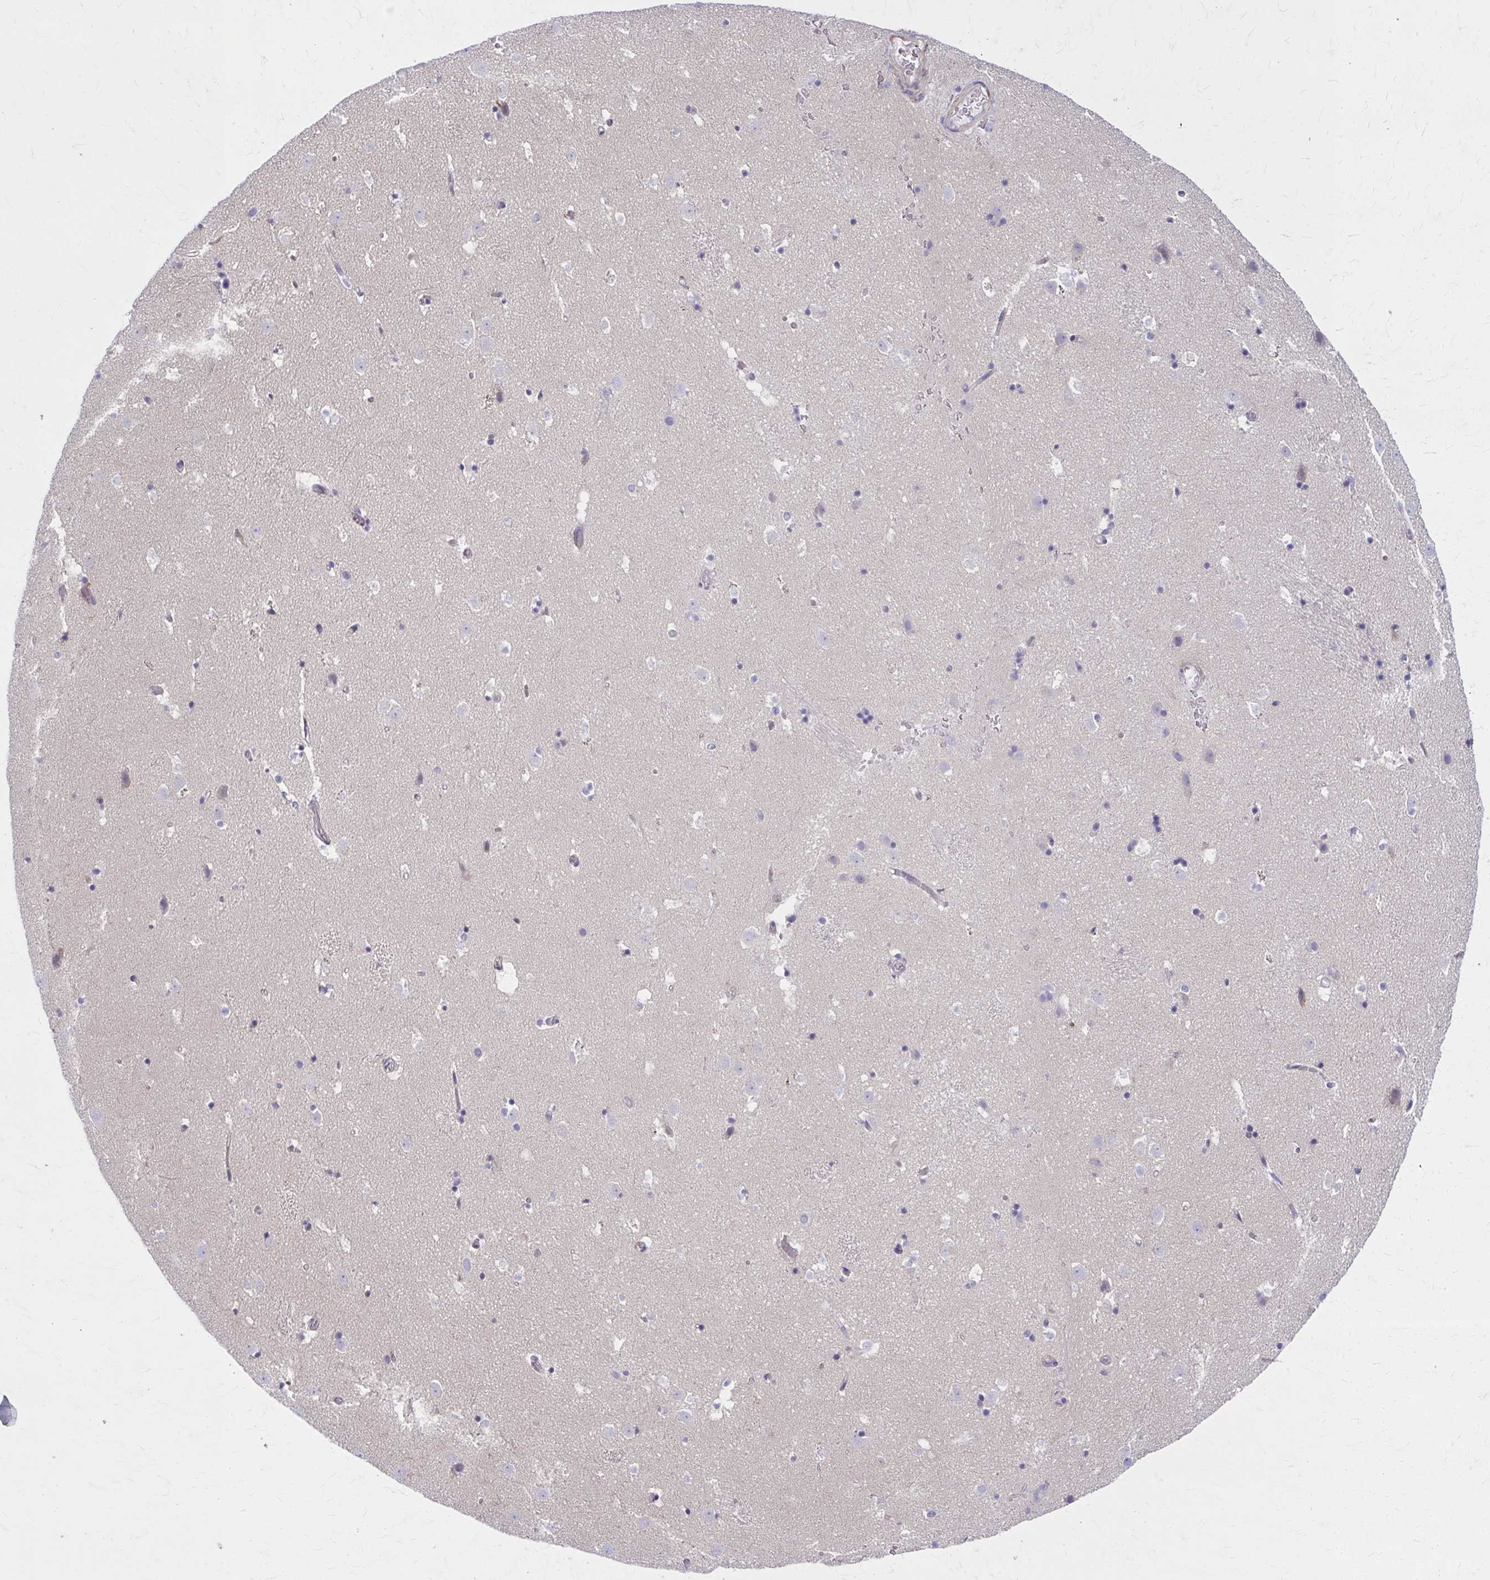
{"staining": {"intensity": "weak", "quantity": "<25%", "location": "cytoplasmic/membranous"}, "tissue": "caudate", "cell_type": "Glial cells", "image_type": "normal", "snomed": [{"axis": "morphology", "description": "Normal tissue, NOS"}, {"axis": "topography", "description": "Lateral ventricle wall"}], "caption": "This is an IHC photomicrograph of unremarkable human caudate. There is no staining in glial cells.", "gene": "LRRC4B", "patient": {"sex": "male", "age": 37}}